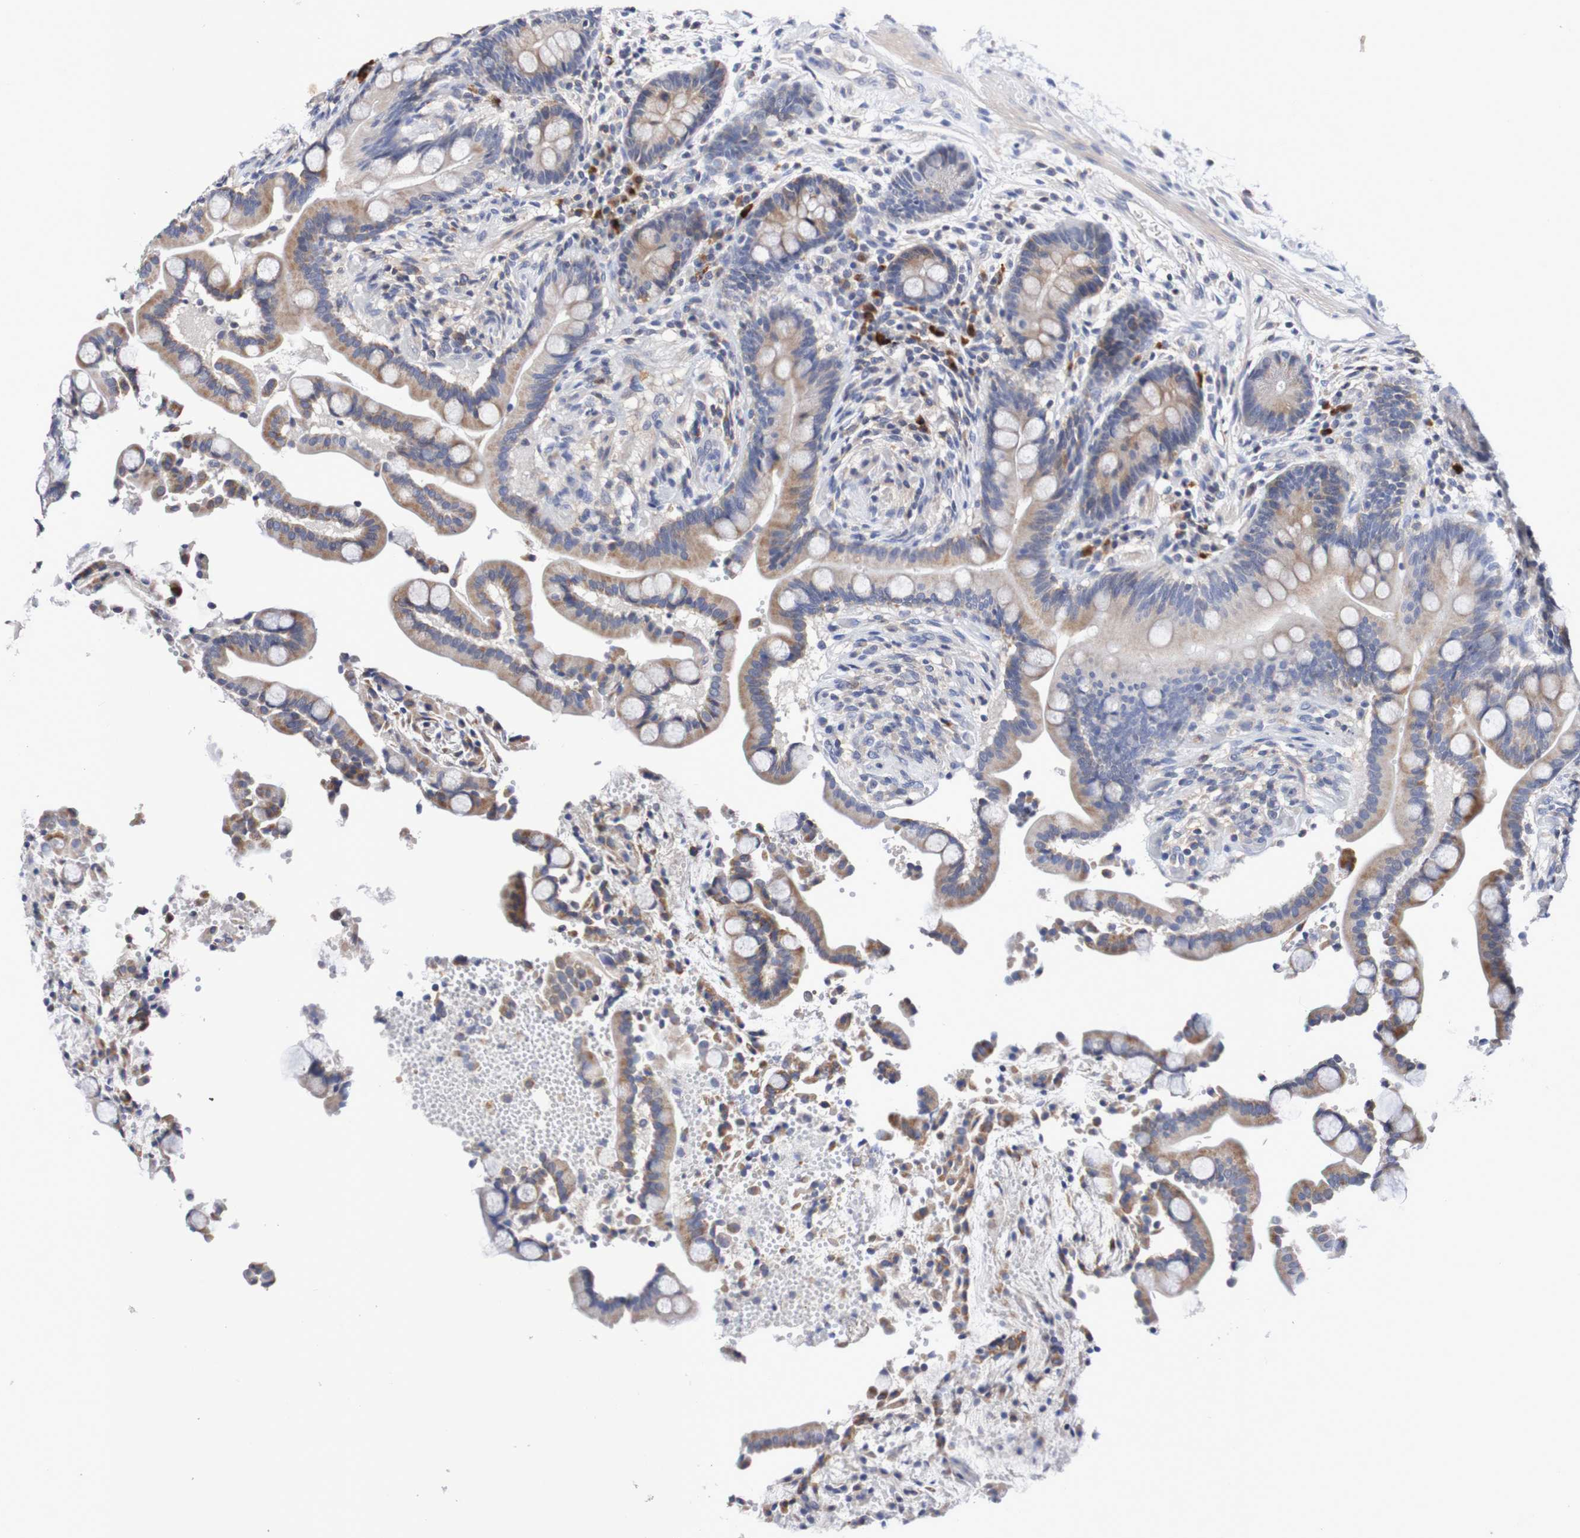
{"staining": {"intensity": "negative", "quantity": "none", "location": "none"}, "tissue": "colon", "cell_type": "Endothelial cells", "image_type": "normal", "snomed": [{"axis": "morphology", "description": "Normal tissue, NOS"}, {"axis": "topography", "description": "Colon"}], "caption": "This is a histopathology image of IHC staining of normal colon, which shows no expression in endothelial cells. (DAB immunohistochemistry (IHC) with hematoxylin counter stain).", "gene": "ACVR1C", "patient": {"sex": "male", "age": 73}}